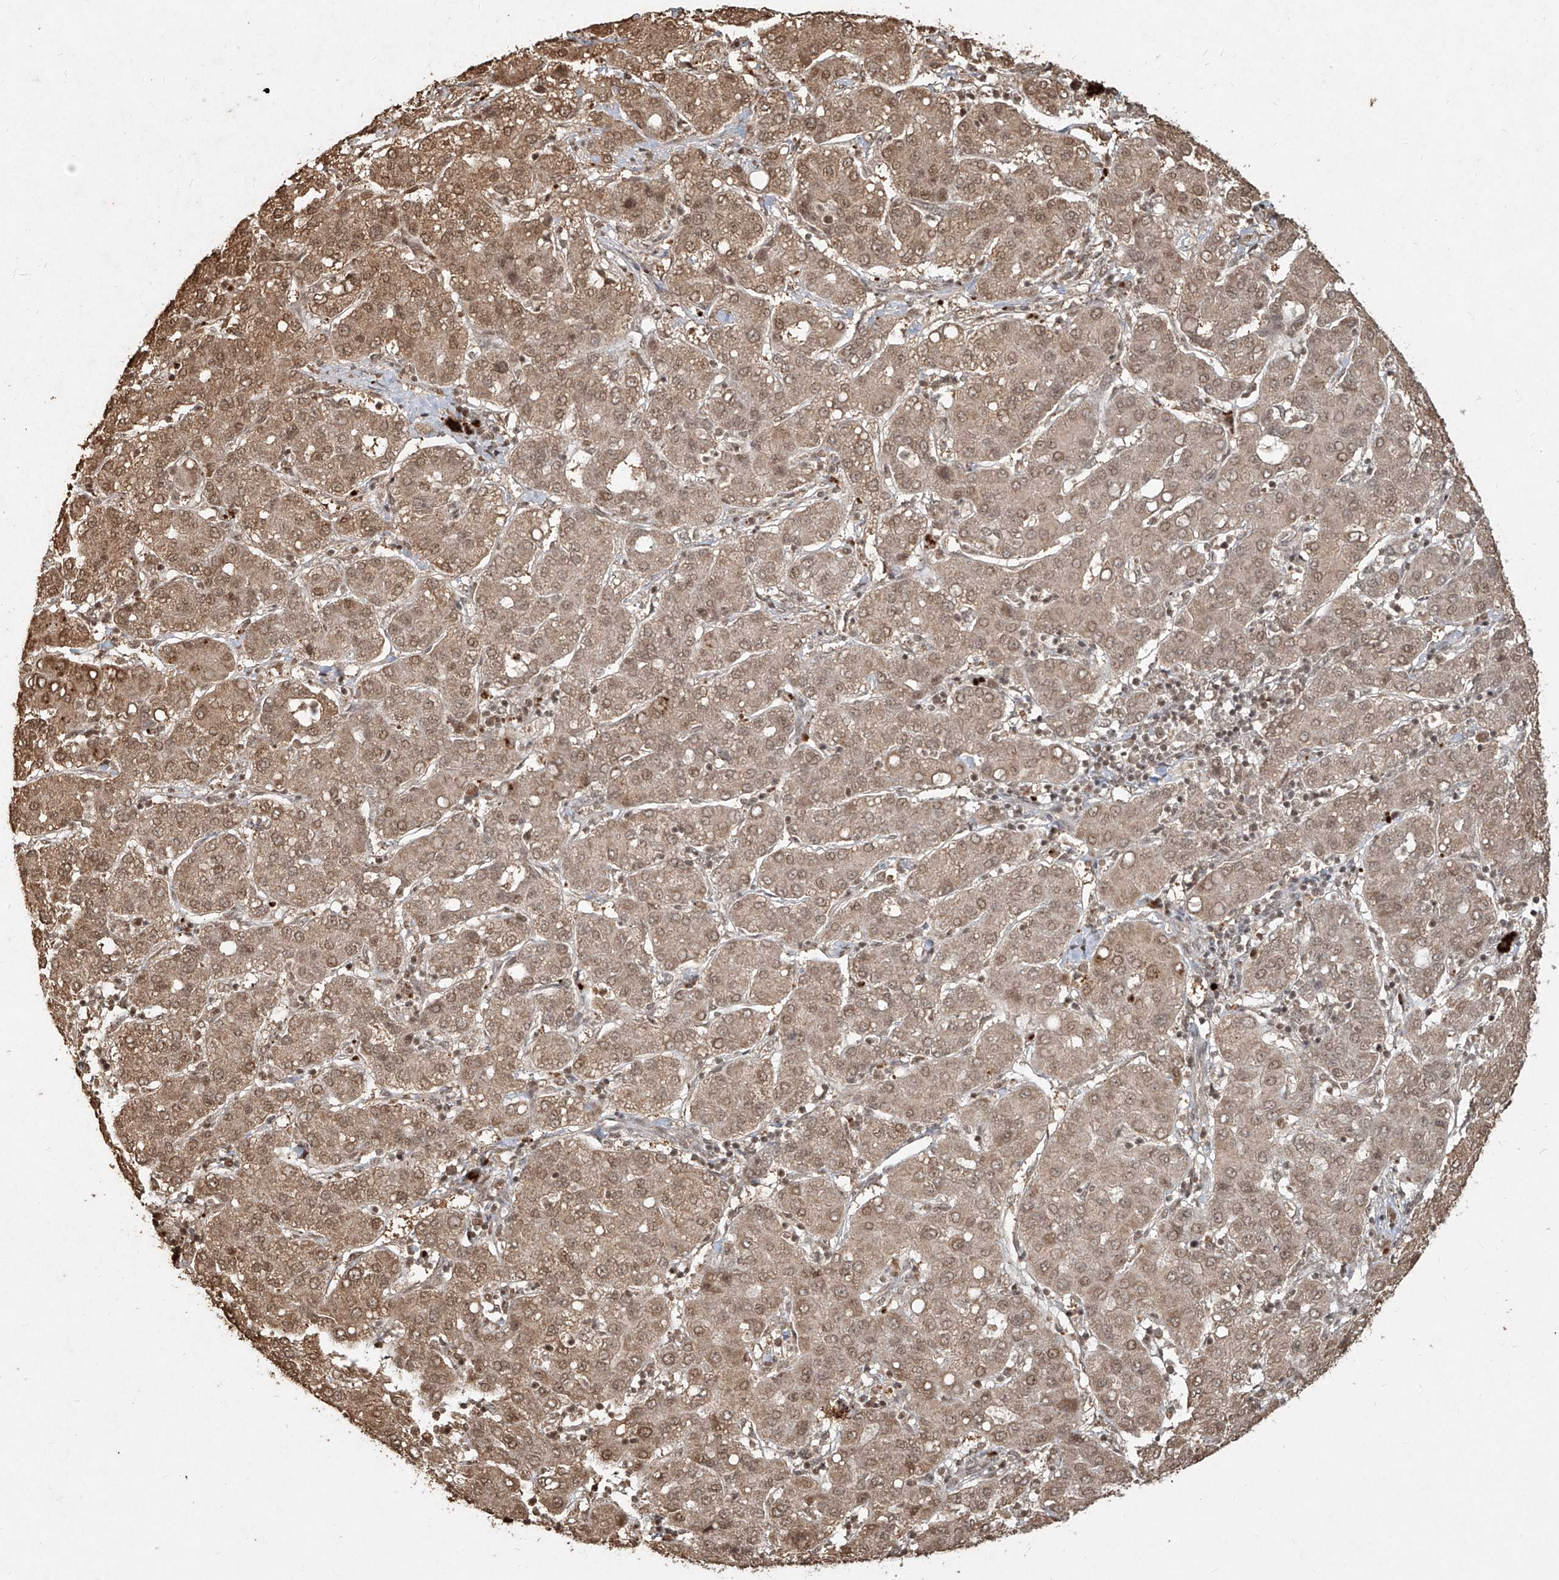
{"staining": {"intensity": "moderate", "quantity": ">75%", "location": "cytoplasmic/membranous,nuclear"}, "tissue": "liver cancer", "cell_type": "Tumor cells", "image_type": "cancer", "snomed": [{"axis": "morphology", "description": "Carcinoma, Hepatocellular, NOS"}, {"axis": "topography", "description": "Liver"}], "caption": "DAB (3,3'-diaminobenzidine) immunohistochemical staining of human liver cancer exhibits moderate cytoplasmic/membranous and nuclear protein positivity in about >75% of tumor cells.", "gene": "UBE2K", "patient": {"sex": "male", "age": 65}}